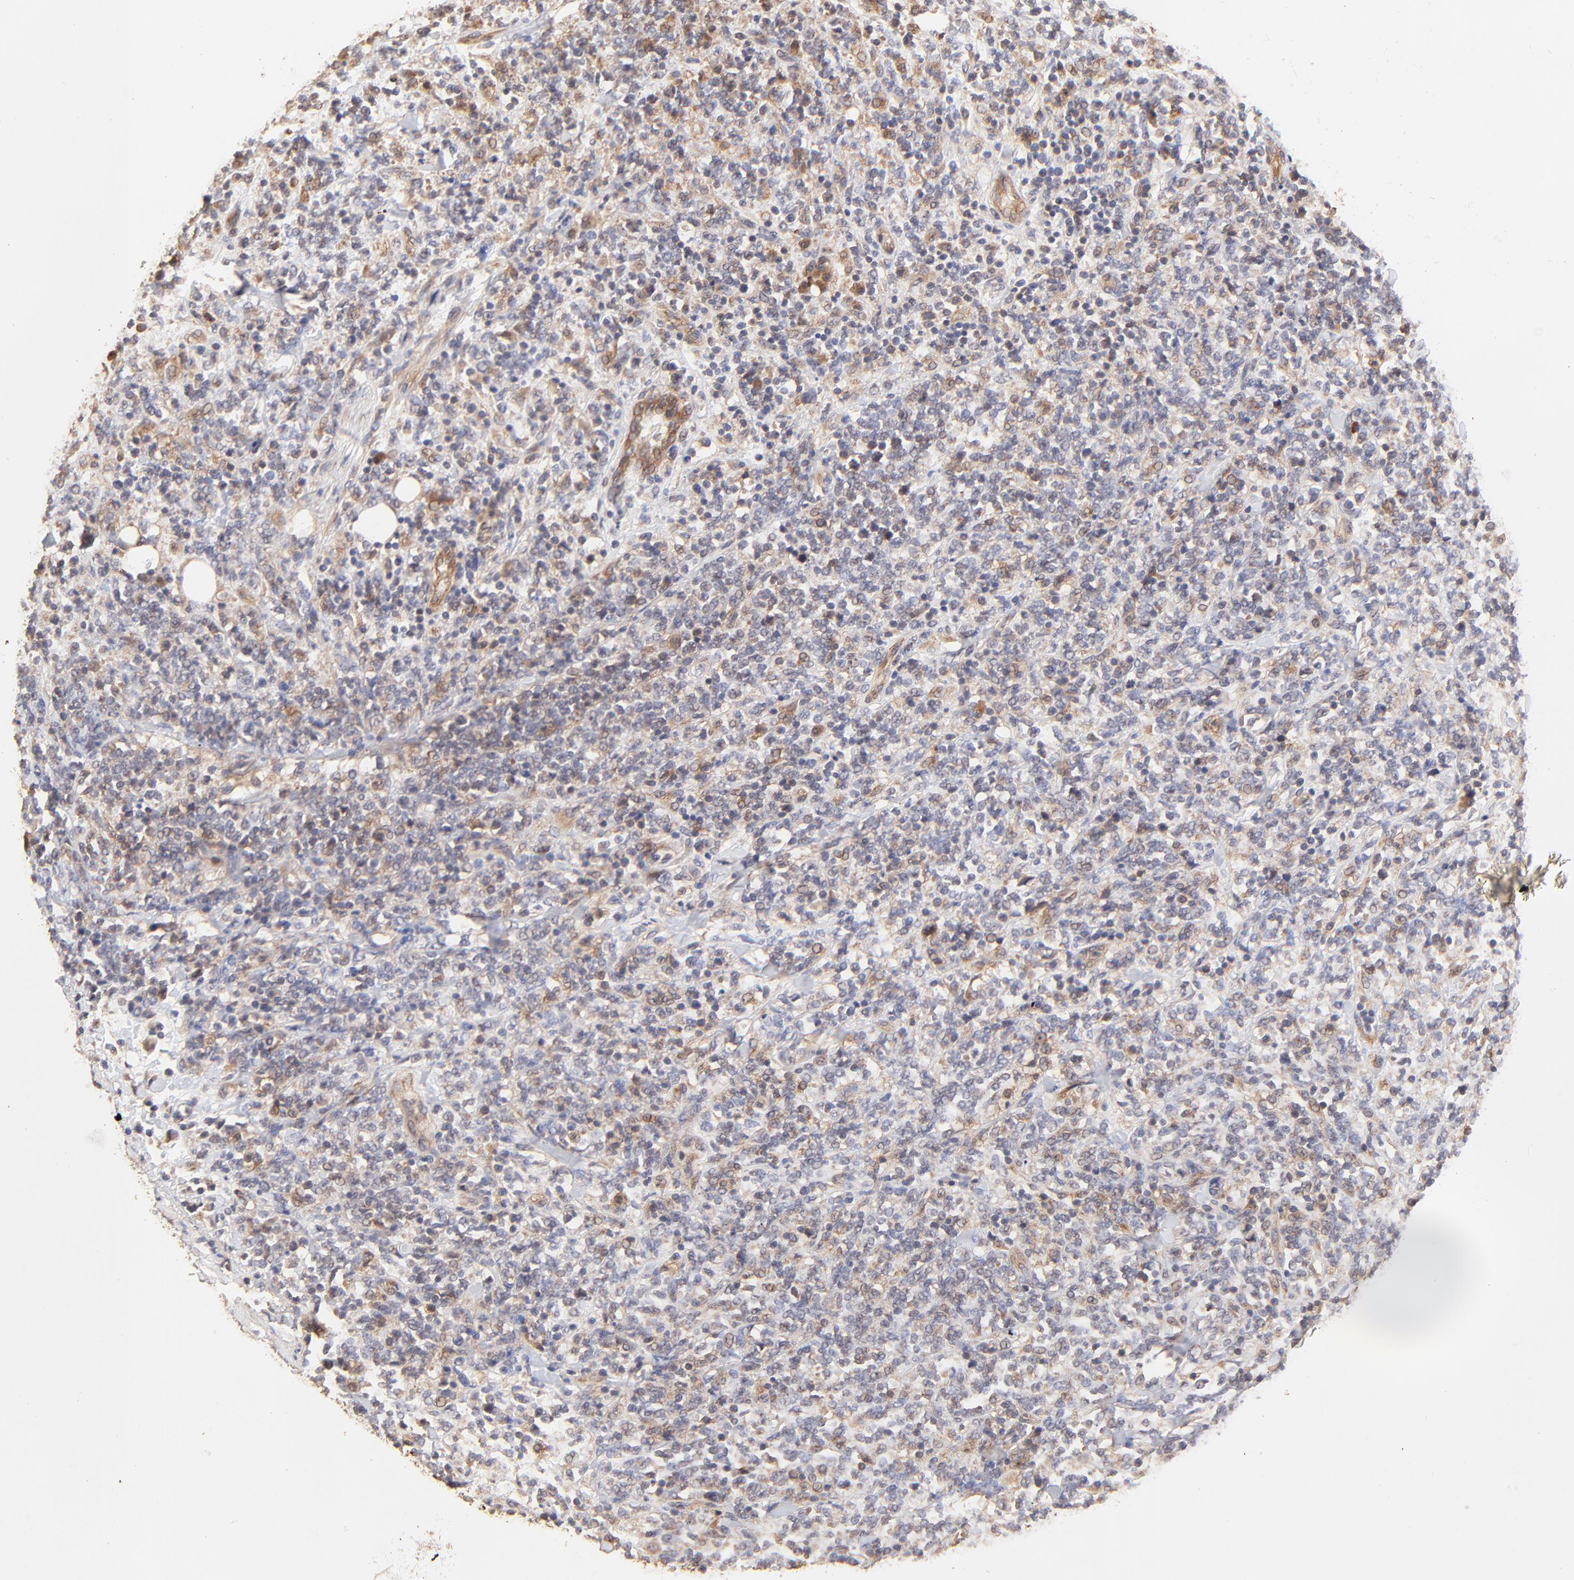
{"staining": {"intensity": "moderate", "quantity": "<25%", "location": "cytoplasmic/membranous"}, "tissue": "lymphoma", "cell_type": "Tumor cells", "image_type": "cancer", "snomed": [{"axis": "morphology", "description": "Malignant lymphoma, non-Hodgkin's type, High grade"}, {"axis": "topography", "description": "Soft tissue"}], "caption": "Immunohistochemistry photomicrograph of neoplastic tissue: high-grade malignant lymphoma, non-Hodgkin's type stained using IHC reveals low levels of moderate protein expression localized specifically in the cytoplasmic/membranous of tumor cells, appearing as a cytoplasmic/membranous brown color.", "gene": "TNFAIP3", "patient": {"sex": "male", "age": 18}}